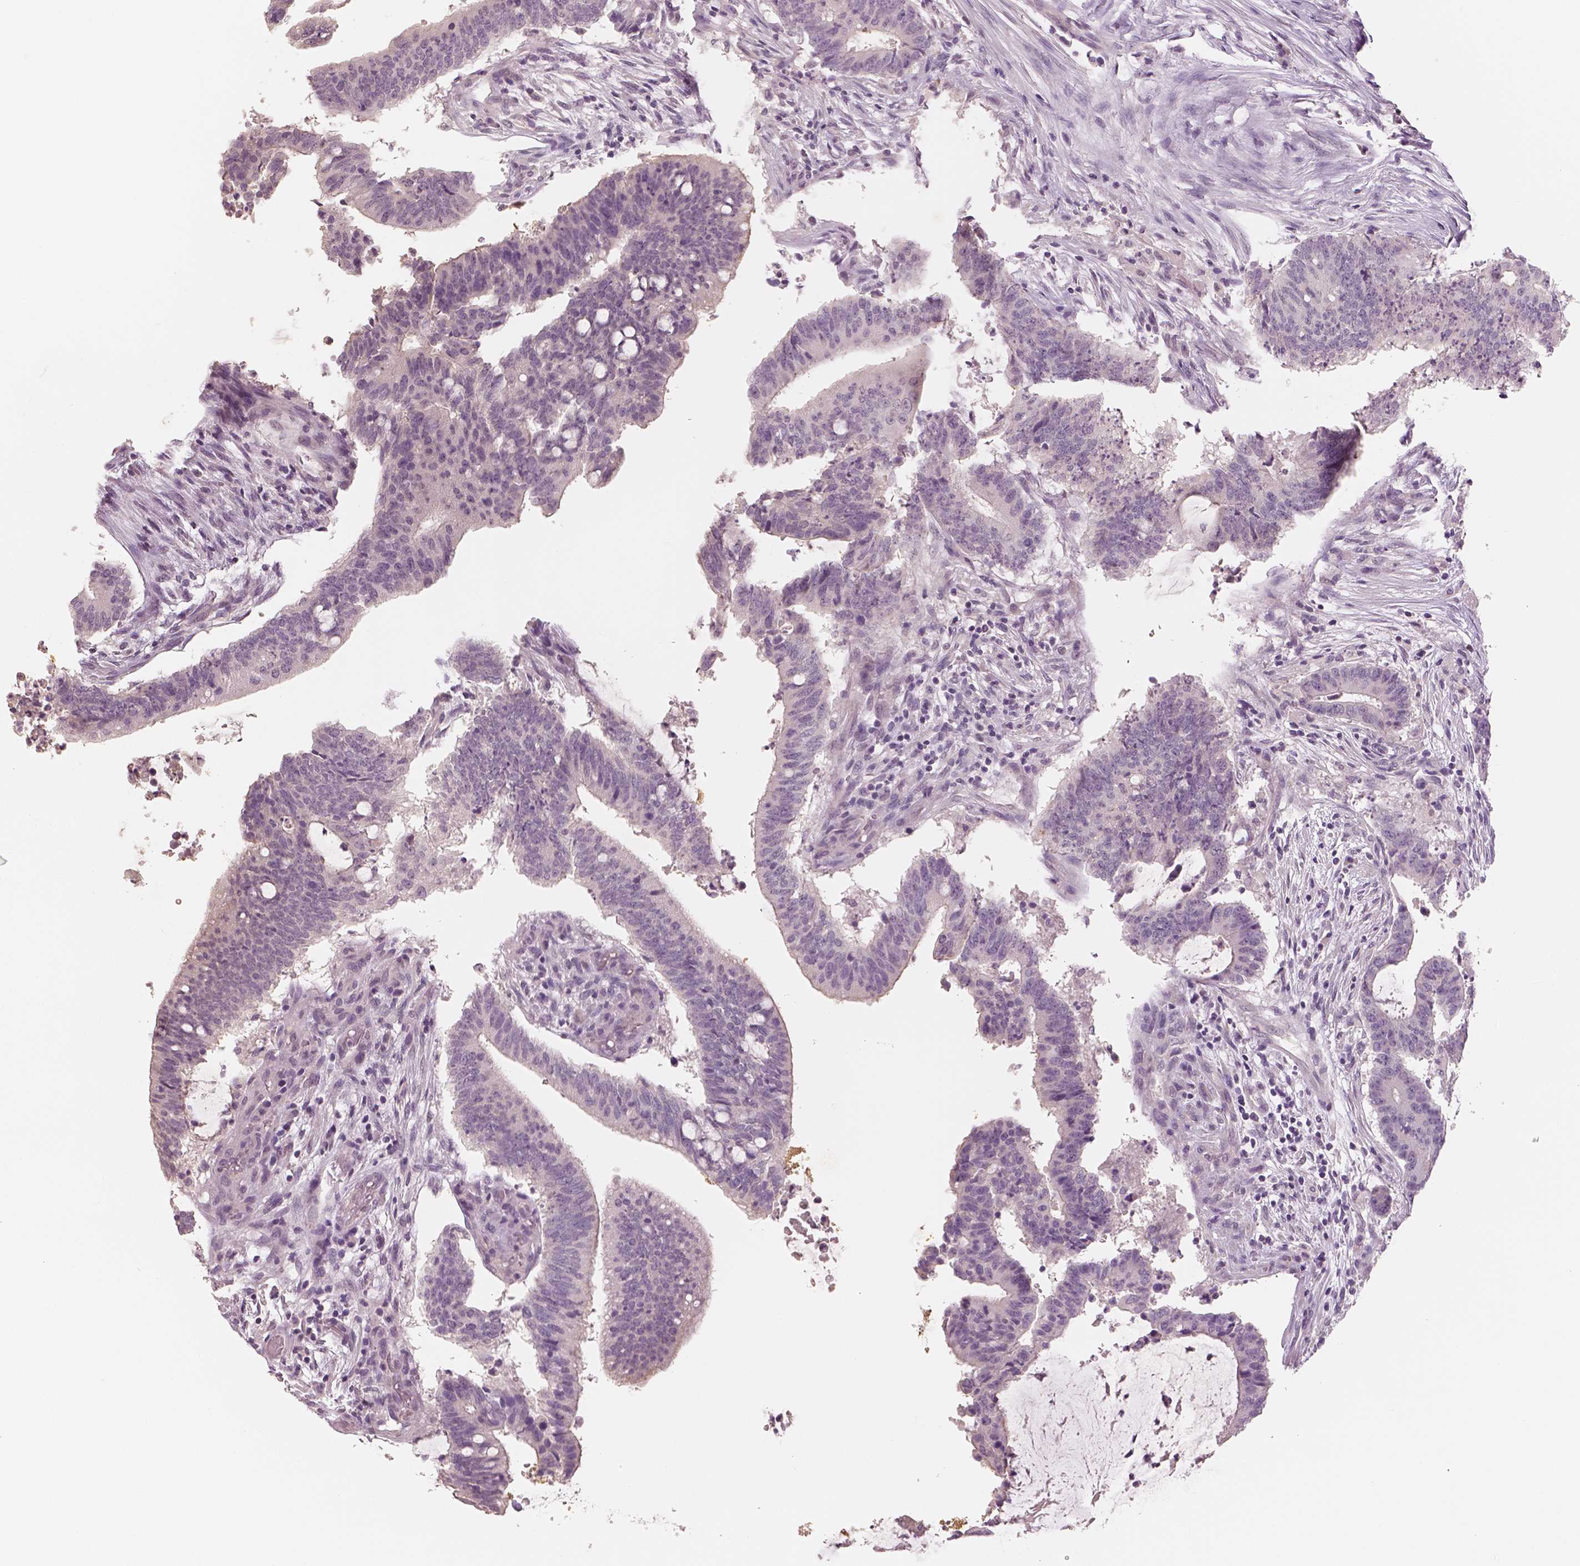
{"staining": {"intensity": "negative", "quantity": "none", "location": "none"}, "tissue": "colorectal cancer", "cell_type": "Tumor cells", "image_type": "cancer", "snomed": [{"axis": "morphology", "description": "Adenocarcinoma, NOS"}, {"axis": "topography", "description": "Colon"}], "caption": "Adenocarcinoma (colorectal) was stained to show a protein in brown. There is no significant expression in tumor cells.", "gene": "NECAB2", "patient": {"sex": "female", "age": 43}}